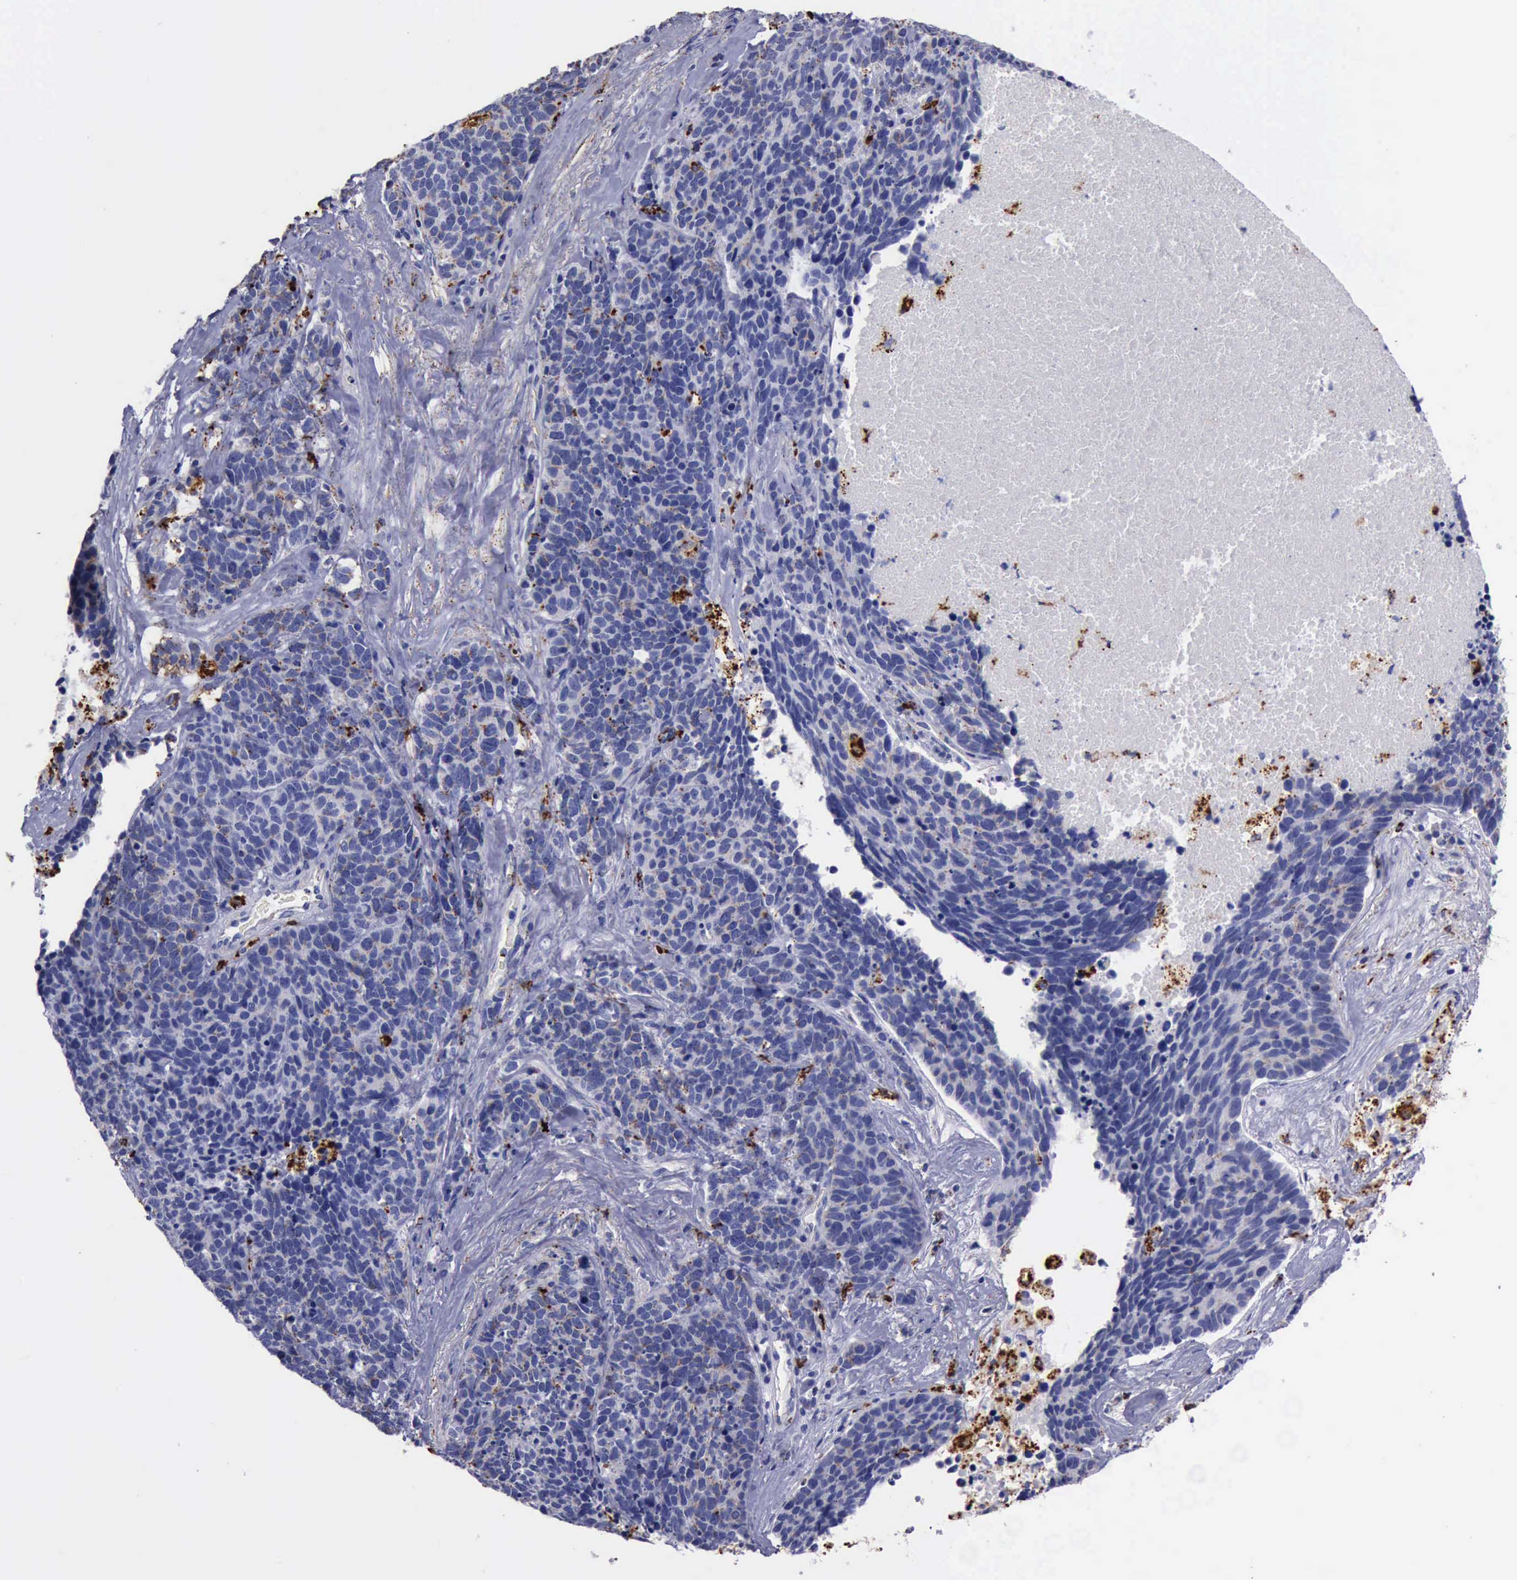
{"staining": {"intensity": "strong", "quantity": "<25%", "location": "cytoplasmic/membranous"}, "tissue": "lung cancer", "cell_type": "Tumor cells", "image_type": "cancer", "snomed": [{"axis": "morphology", "description": "Neoplasm, malignant, NOS"}, {"axis": "topography", "description": "Lung"}], "caption": "Immunohistochemistry (IHC) micrograph of neoplastic tissue: human lung cancer (neoplasm (malignant)) stained using immunohistochemistry (IHC) shows medium levels of strong protein expression localized specifically in the cytoplasmic/membranous of tumor cells, appearing as a cytoplasmic/membranous brown color.", "gene": "CTSD", "patient": {"sex": "female", "age": 75}}